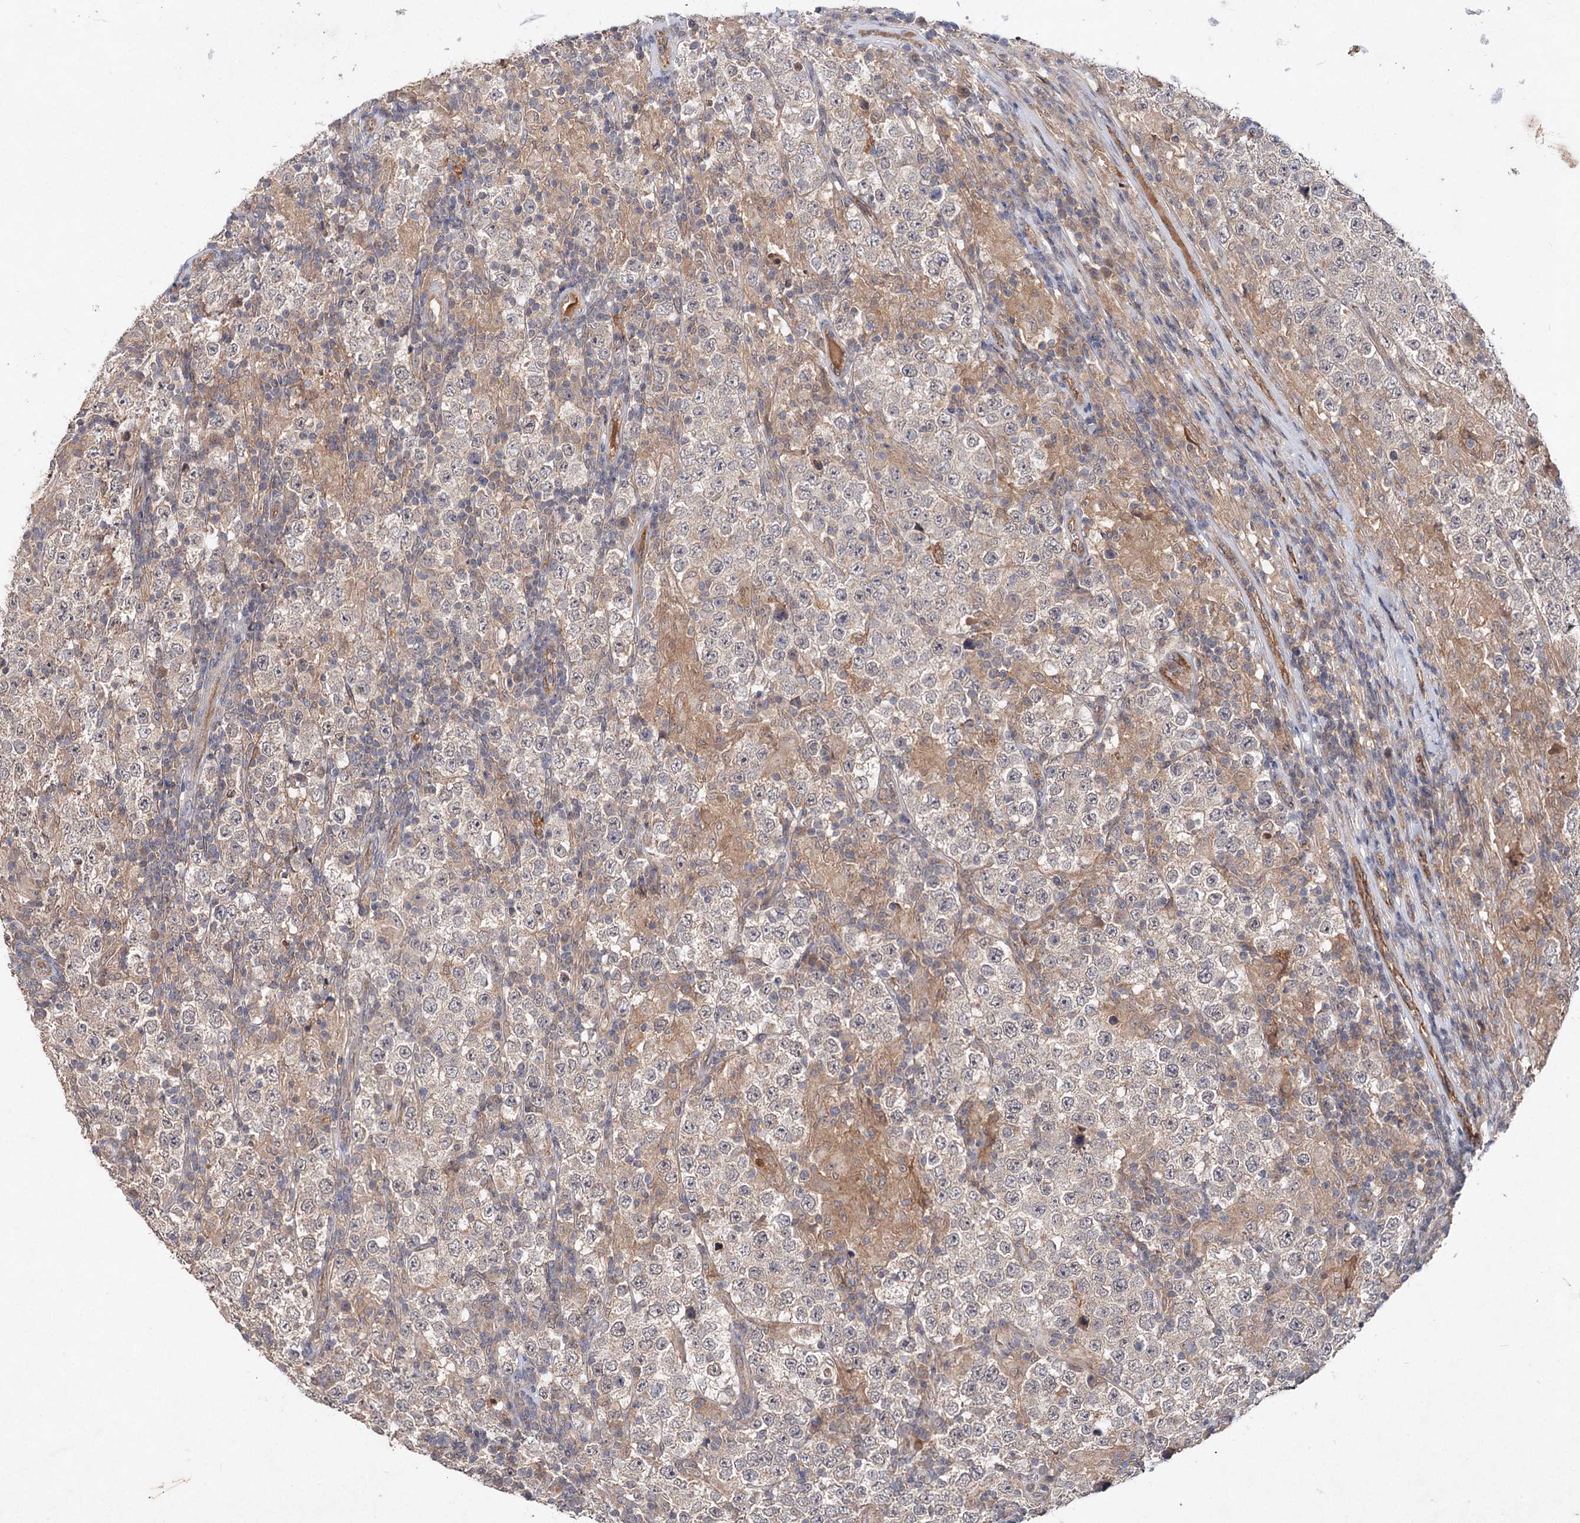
{"staining": {"intensity": "negative", "quantity": "none", "location": "none"}, "tissue": "testis cancer", "cell_type": "Tumor cells", "image_type": "cancer", "snomed": [{"axis": "morphology", "description": "Normal tissue, NOS"}, {"axis": "morphology", "description": "Urothelial carcinoma, High grade"}, {"axis": "morphology", "description": "Seminoma, NOS"}, {"axis": "morphology", "description": "Carcinoma, Embryonal, NOS"}, {"axis": "topography", "description": "Urinary bladder"}, {"axis": "topography", "description": "Testis"}], "caption": "Tumor cells are negative for brown protein staining in testis cancer (embryonal carcinoma).", "gene": "NUDCD2", "patient": {"sex": "male", "age": 41}}